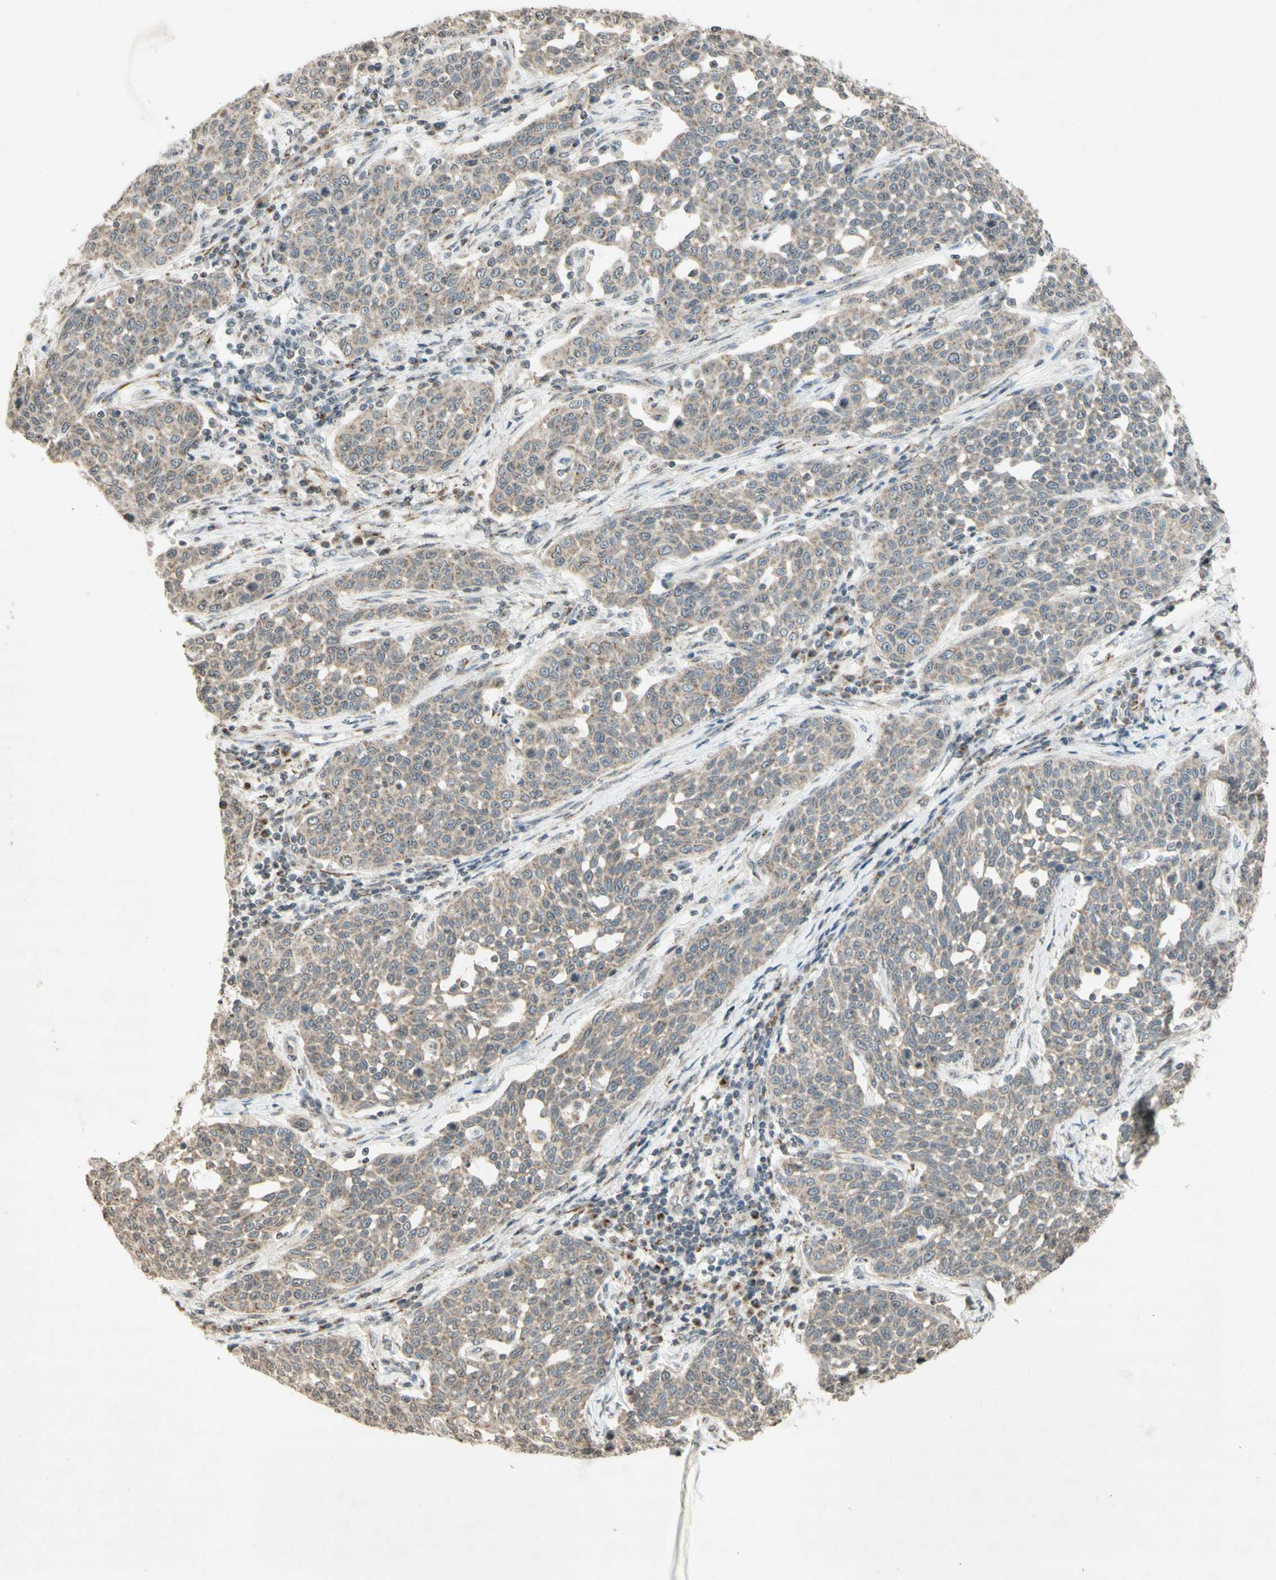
{"staining": {"intensity": "weak", "quantity": "25%-75%", "location": "cytoplasmic/membranous"}, "tissue": "cervical cancer", "cell_type": "Tumor cells", "image_type": "cancer", "snomed": [{"axis": "morphology", "description": "Squamous cell carcinoma, NOS"}, {"axis": "topography", "description": "Cervix"}], "caption": "A brown stain shows weak cytoplasmic/membranous expression of a protein in cervical cancer tumor cells.", "gene": "CCNI", "patient": {"sex": "female", "age": 34}}